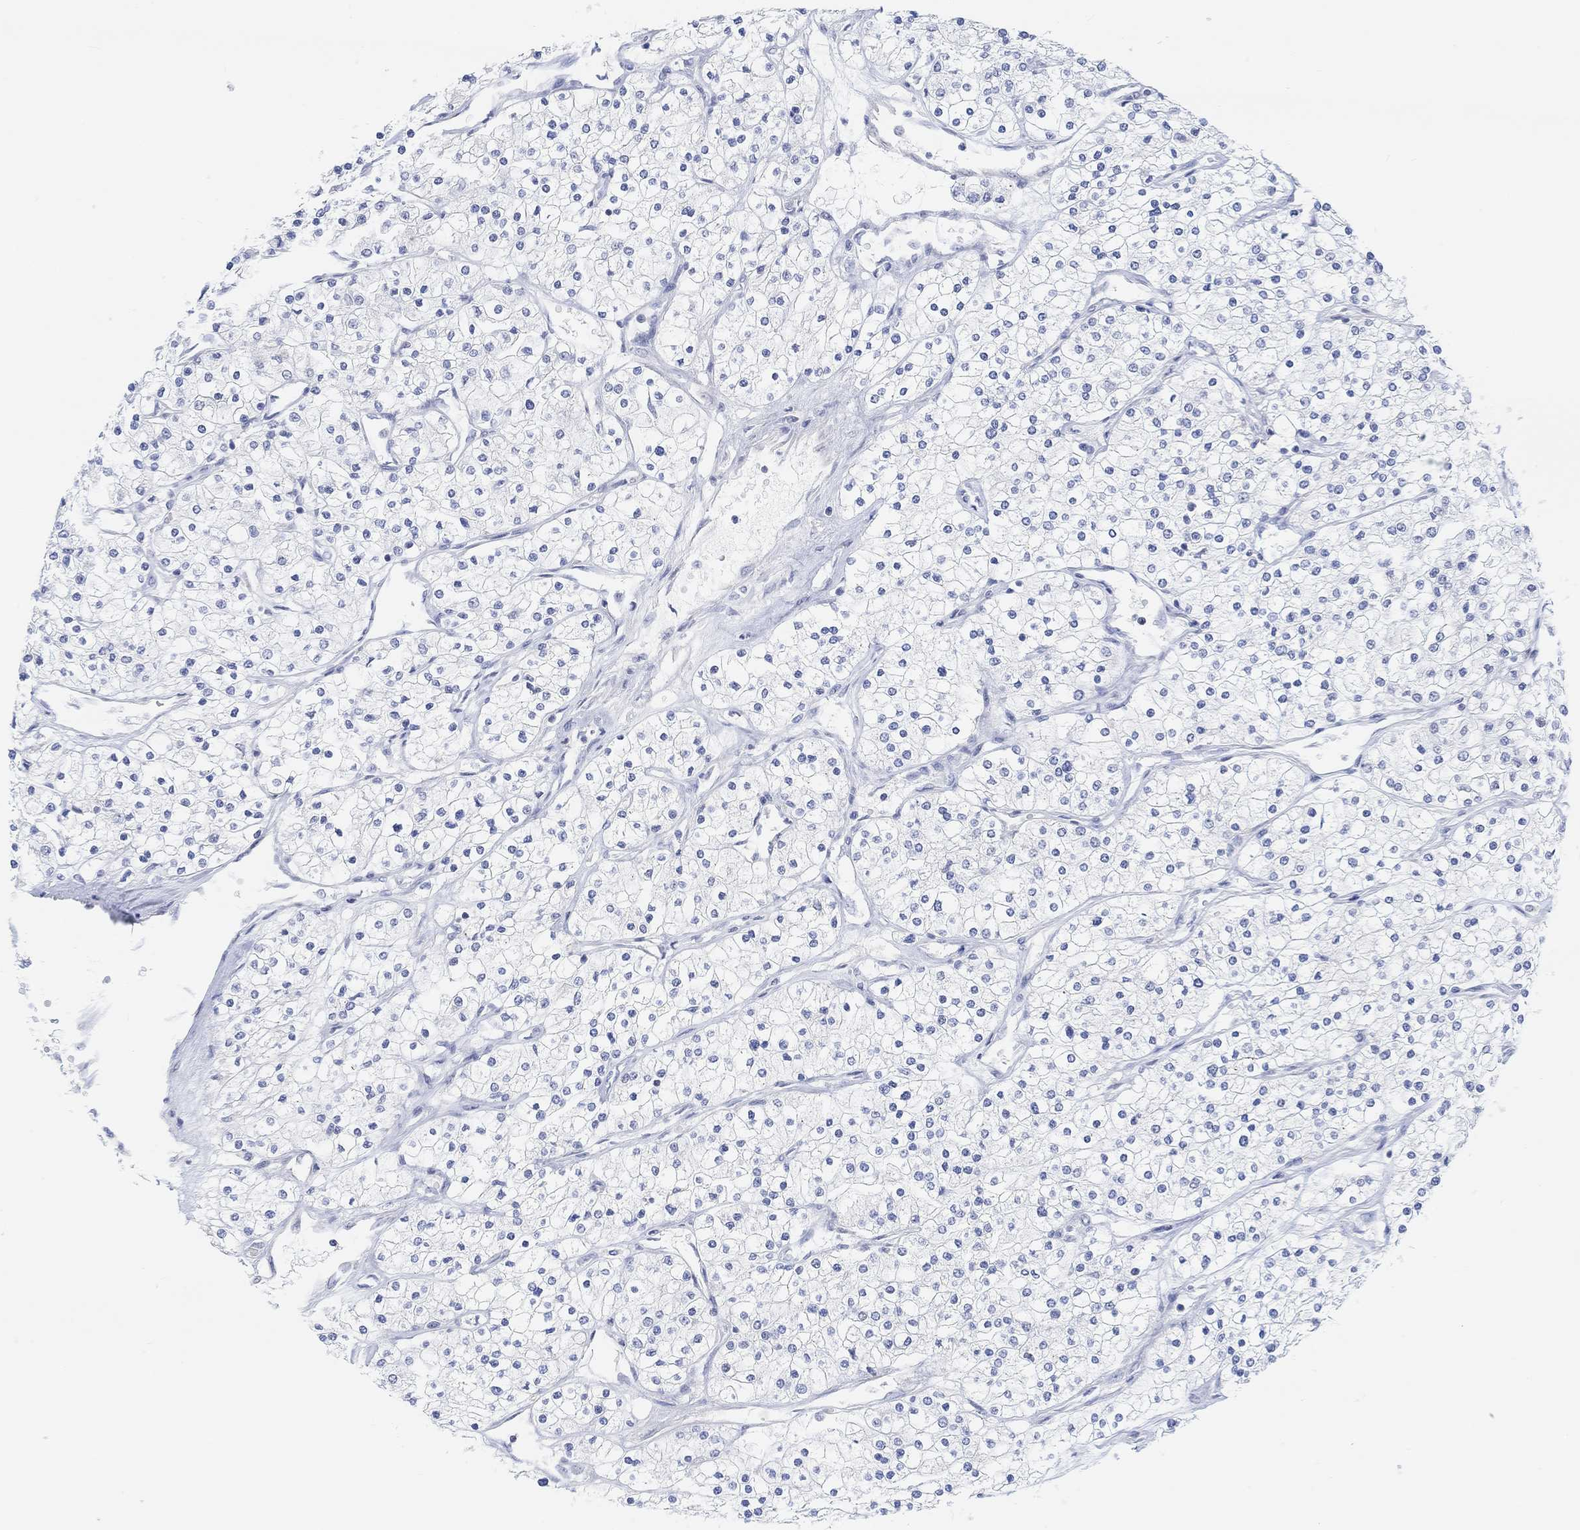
{"staining": {"intensity": "negative", "quantity": "none", "location": "none"}, "tissue": "renal cancer", "cell_type": "Tumor cells", "image_type": "cancer", "snomed": [{"axis": "morphology", "description": "Adenocarcinoma, NOS"}, {"axis": "topography", "description": "Kidney"}], "caption": "DAB (3,3'-diaminobenzidine) immunohistochemical staining of human renal adenocarcinoma displays no significant staining in tumor cells.", "gene": "MUC1", "patient": {"sex": "male", "age": 80}}